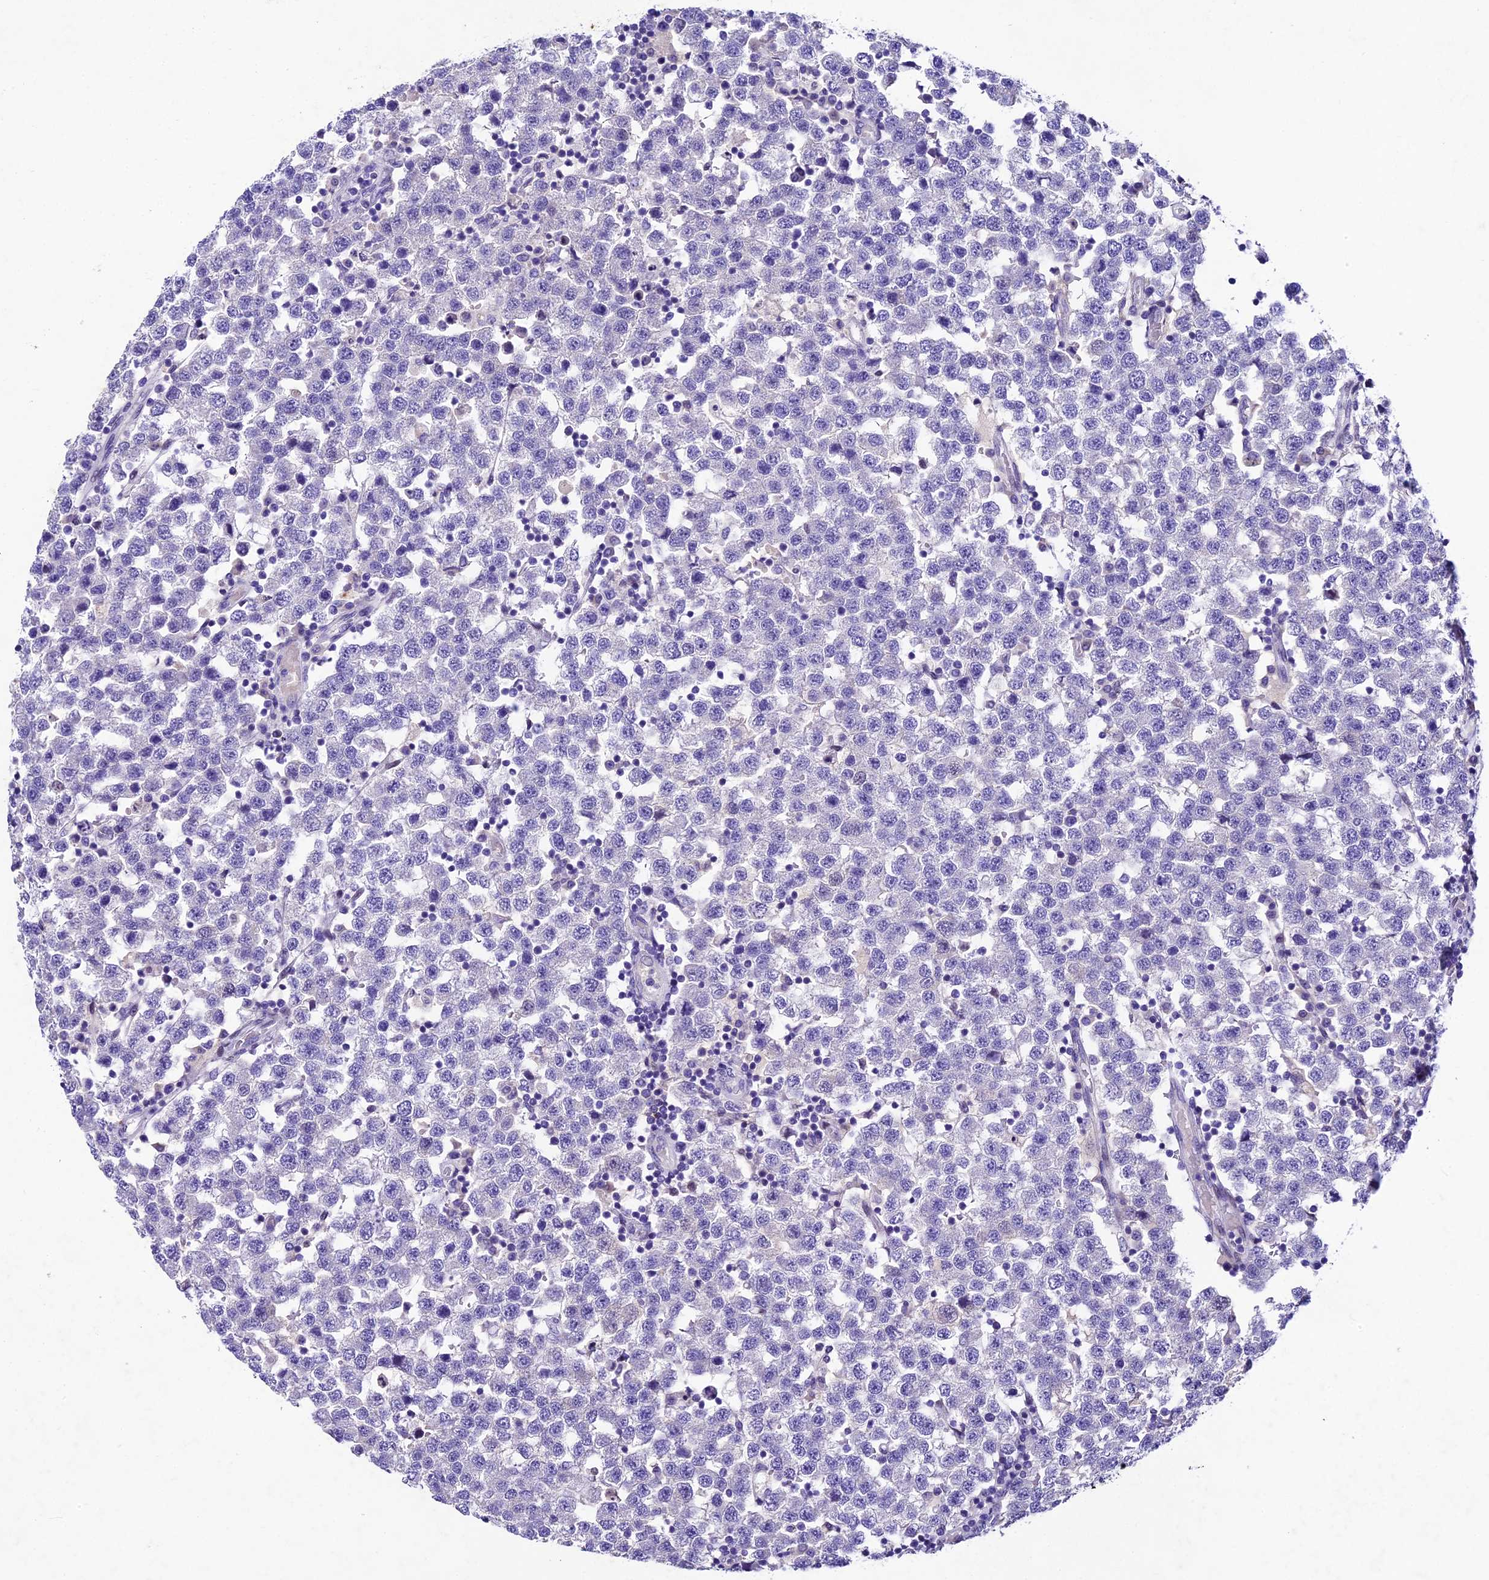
{"staining": {"intensity": "negative", "quantity": "none", "location": "none"}, "tissue": "testis cancer", "cell_type": "Tumor cells", "image_type": "cancer", "snomed": [{"axis": "morphology", "description": "Seminoma, NOS"}, {"axis": "topography", "description": "Testis"}], "caption": "The image demonstrates no significant expression in tumor cells of seminoma (testis).", "gene": "IFT140", "patient": {"sex": "male", "age": 34}}